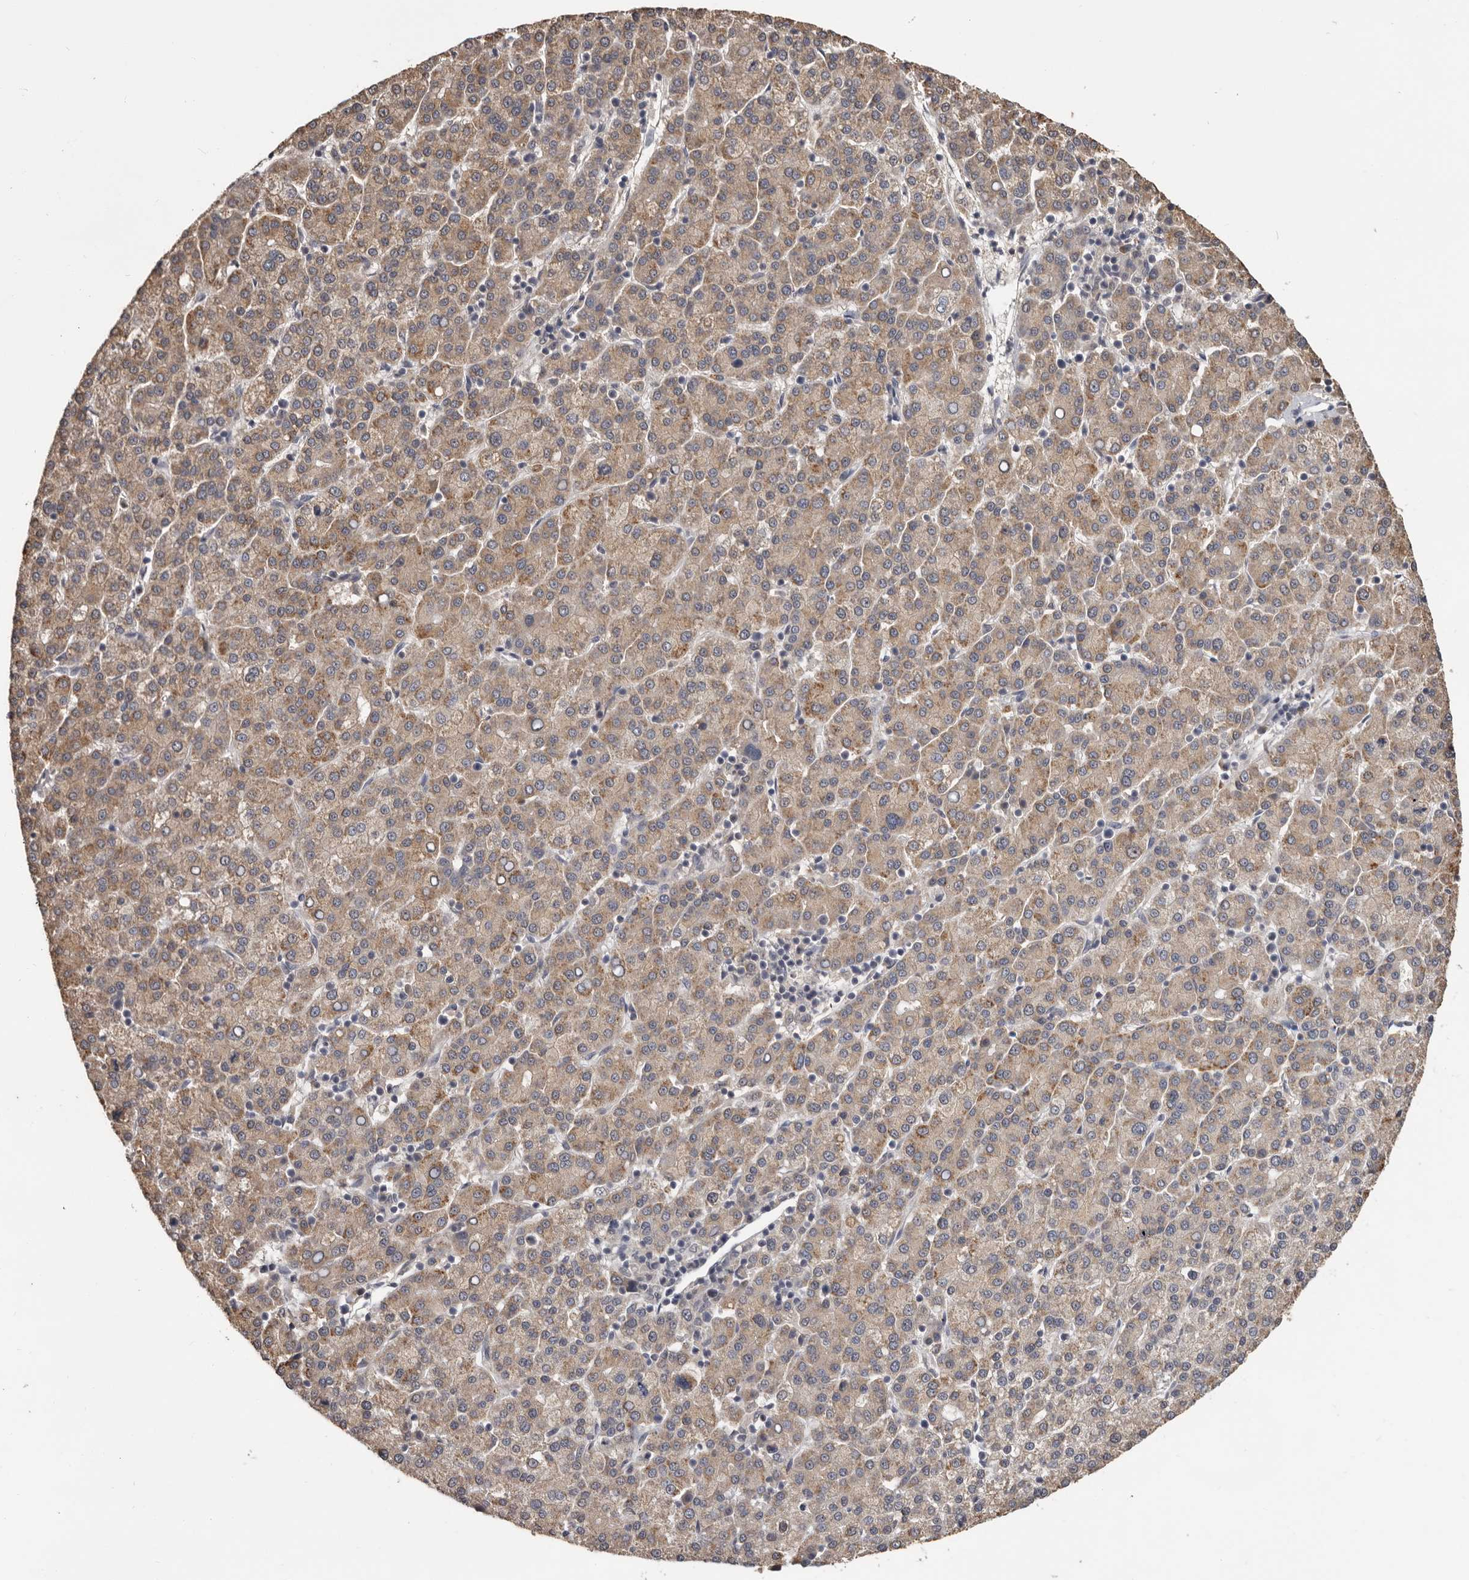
{"staining": {"intensity": "weak", "quantity": ">75%", "location": "cytoplasmic/membranous"}, "tissue": "liver cancer", "cell_type": "Tumor cells", "image_type": "cancer", "snomed": [{"axis": "morphology", "description": "Carcinoma, Hepatocellular, NOS"}, {"axis": "topography", "description": "Liver"}], "caption": "Liver cancer stained with IHC exhibits weak cytoplasmic/membranous positivity in approximately >75% of tumor cells. Using DAB (3,3'-diaminobenzidine) (brown) and hematoxylin (blue) stains, captured at high magnification using brightfield microscopy.", "gene": "MTF1", "patient": {"sex": "female", "age": 58}}